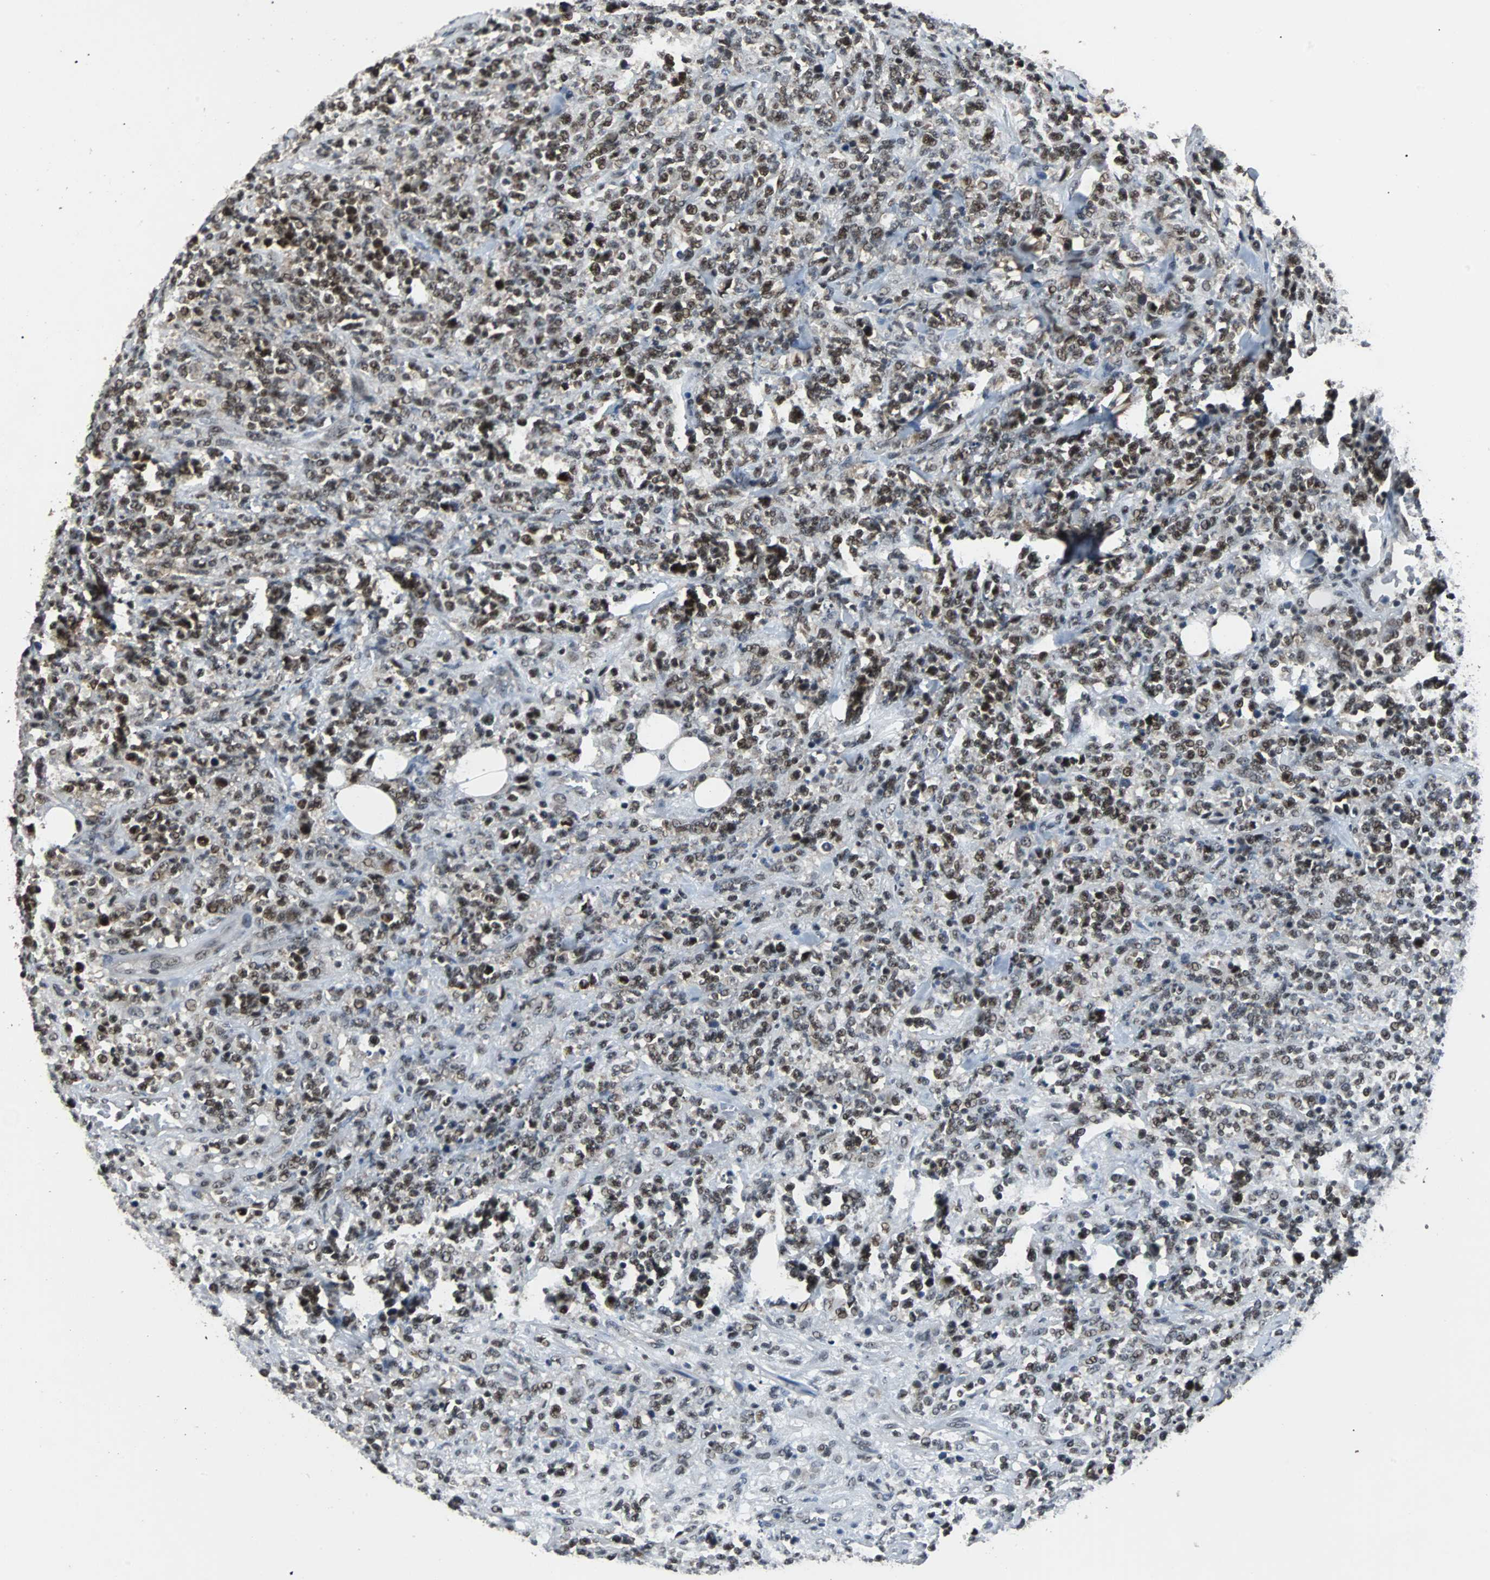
{"staining": {"intensity": "moderate", "quantity": ">75%", "location": "nuclear"}, "tissue": "lymphoma", "cell_type": "Tumor cells", "image_type": "cancer", "snomed": [{"axis": "morphology", "description": "Malignant lymphoma, non-Hodgkin's type, High grade"}, {"axis": "topography", "description": "Soft tissue"}], "caption": "Immunohistochemistry of human lymphoma exhibits medium levels of moderate nuclear positivity in approximately >75% of tumor cells.", "gene": "USP28", "patient": {"sex": "male", "age": 18}}